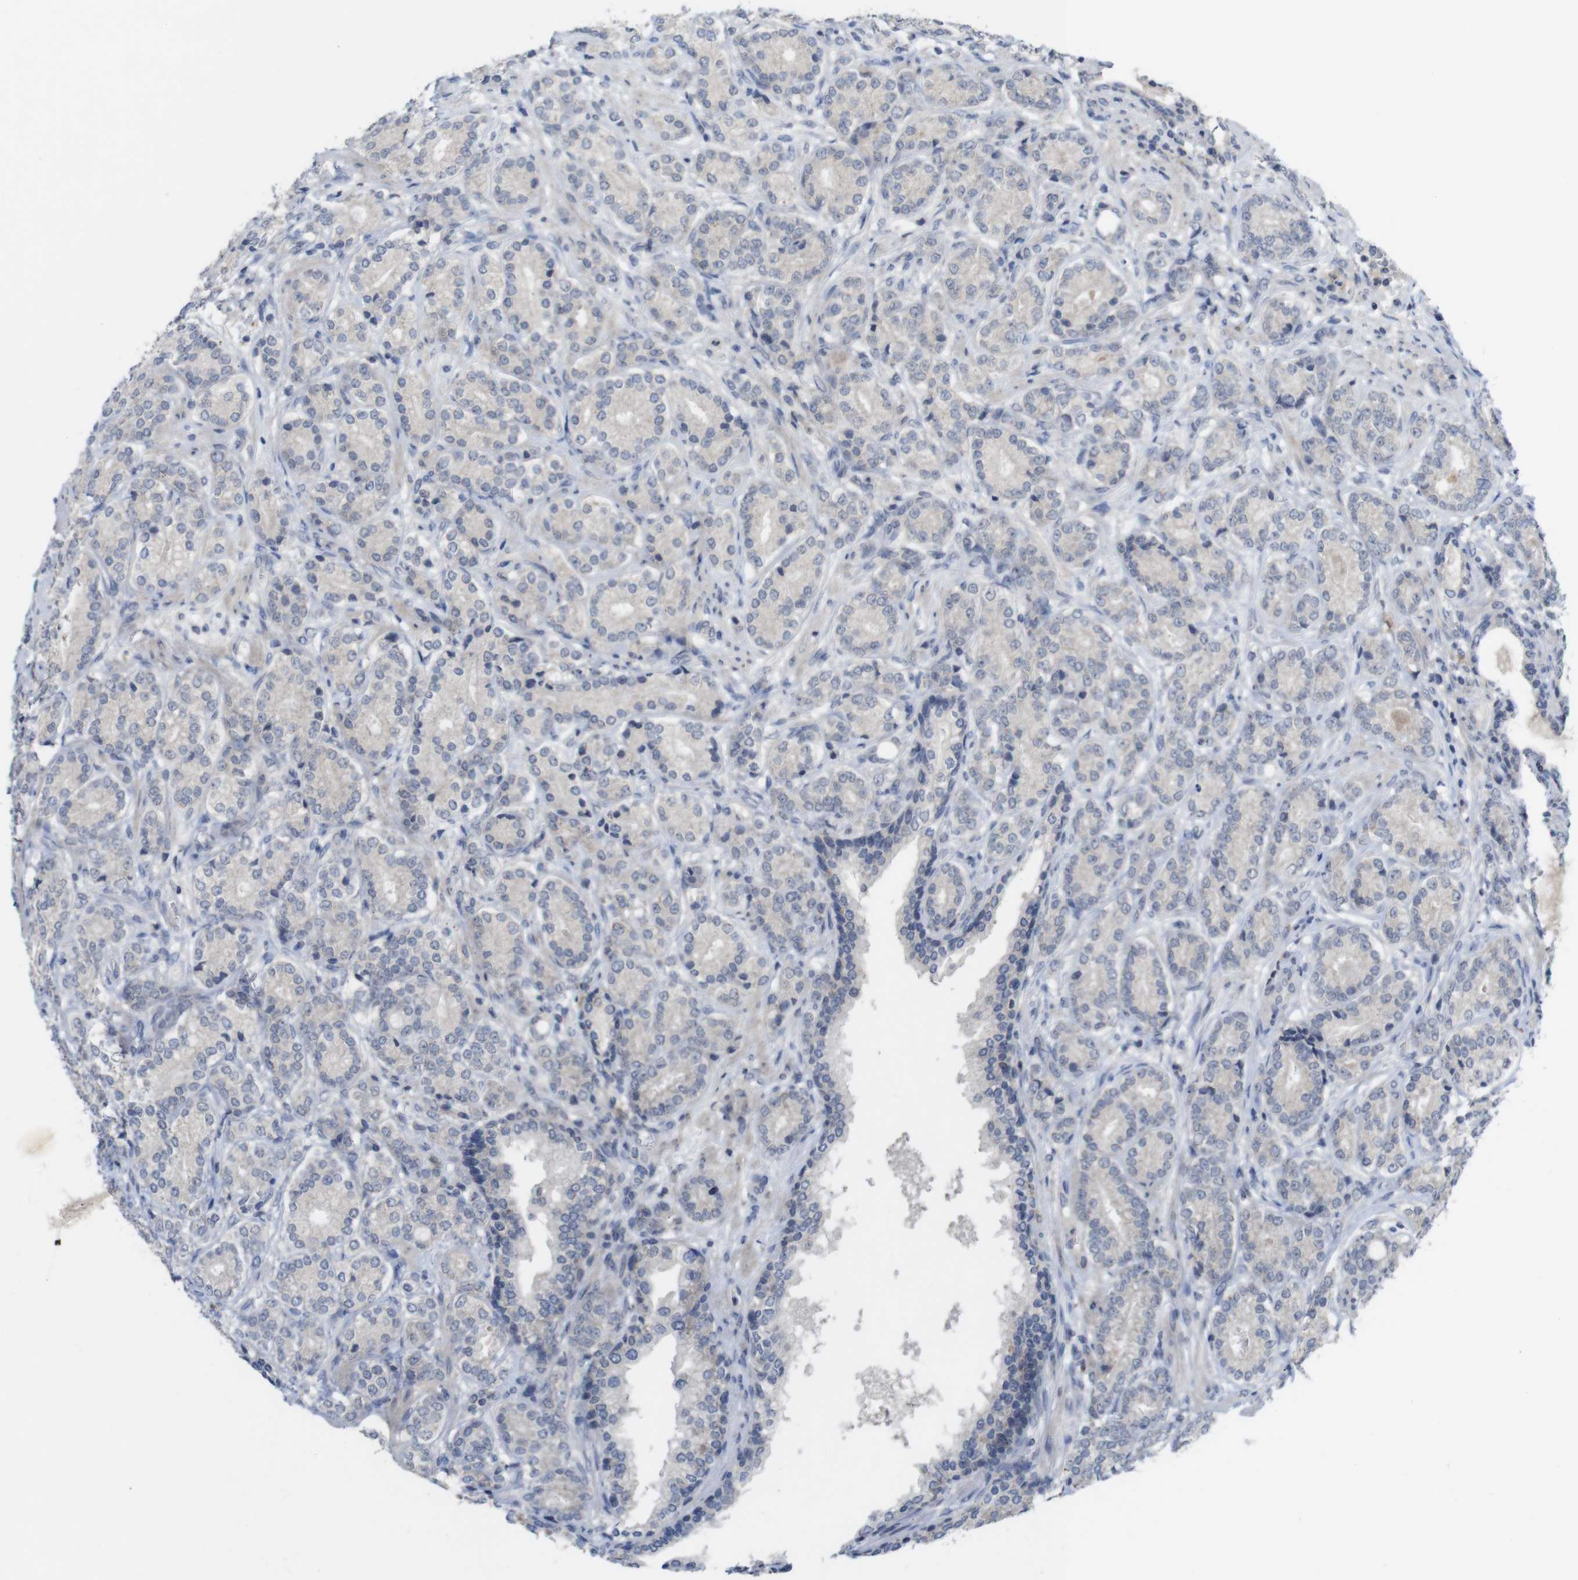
{"staining": {"intensity": "negative", "quantity": "none", "location": "none"}, "tissue": "prostate cancer", "cell_type": "Tumor cells", "image_type": "cancer", "snomed": [{"axis": "morphology", "description": "Adenocarcinoma, High grade"}, {"axis": "topography", "description": "Prostate"}], "caption": "Immunohistochemical staining of prostate cancer reveals no significant positivity in tumor cells.", "gene": "SLAMF7", "patient": {"sex": "male", "age": 61}}